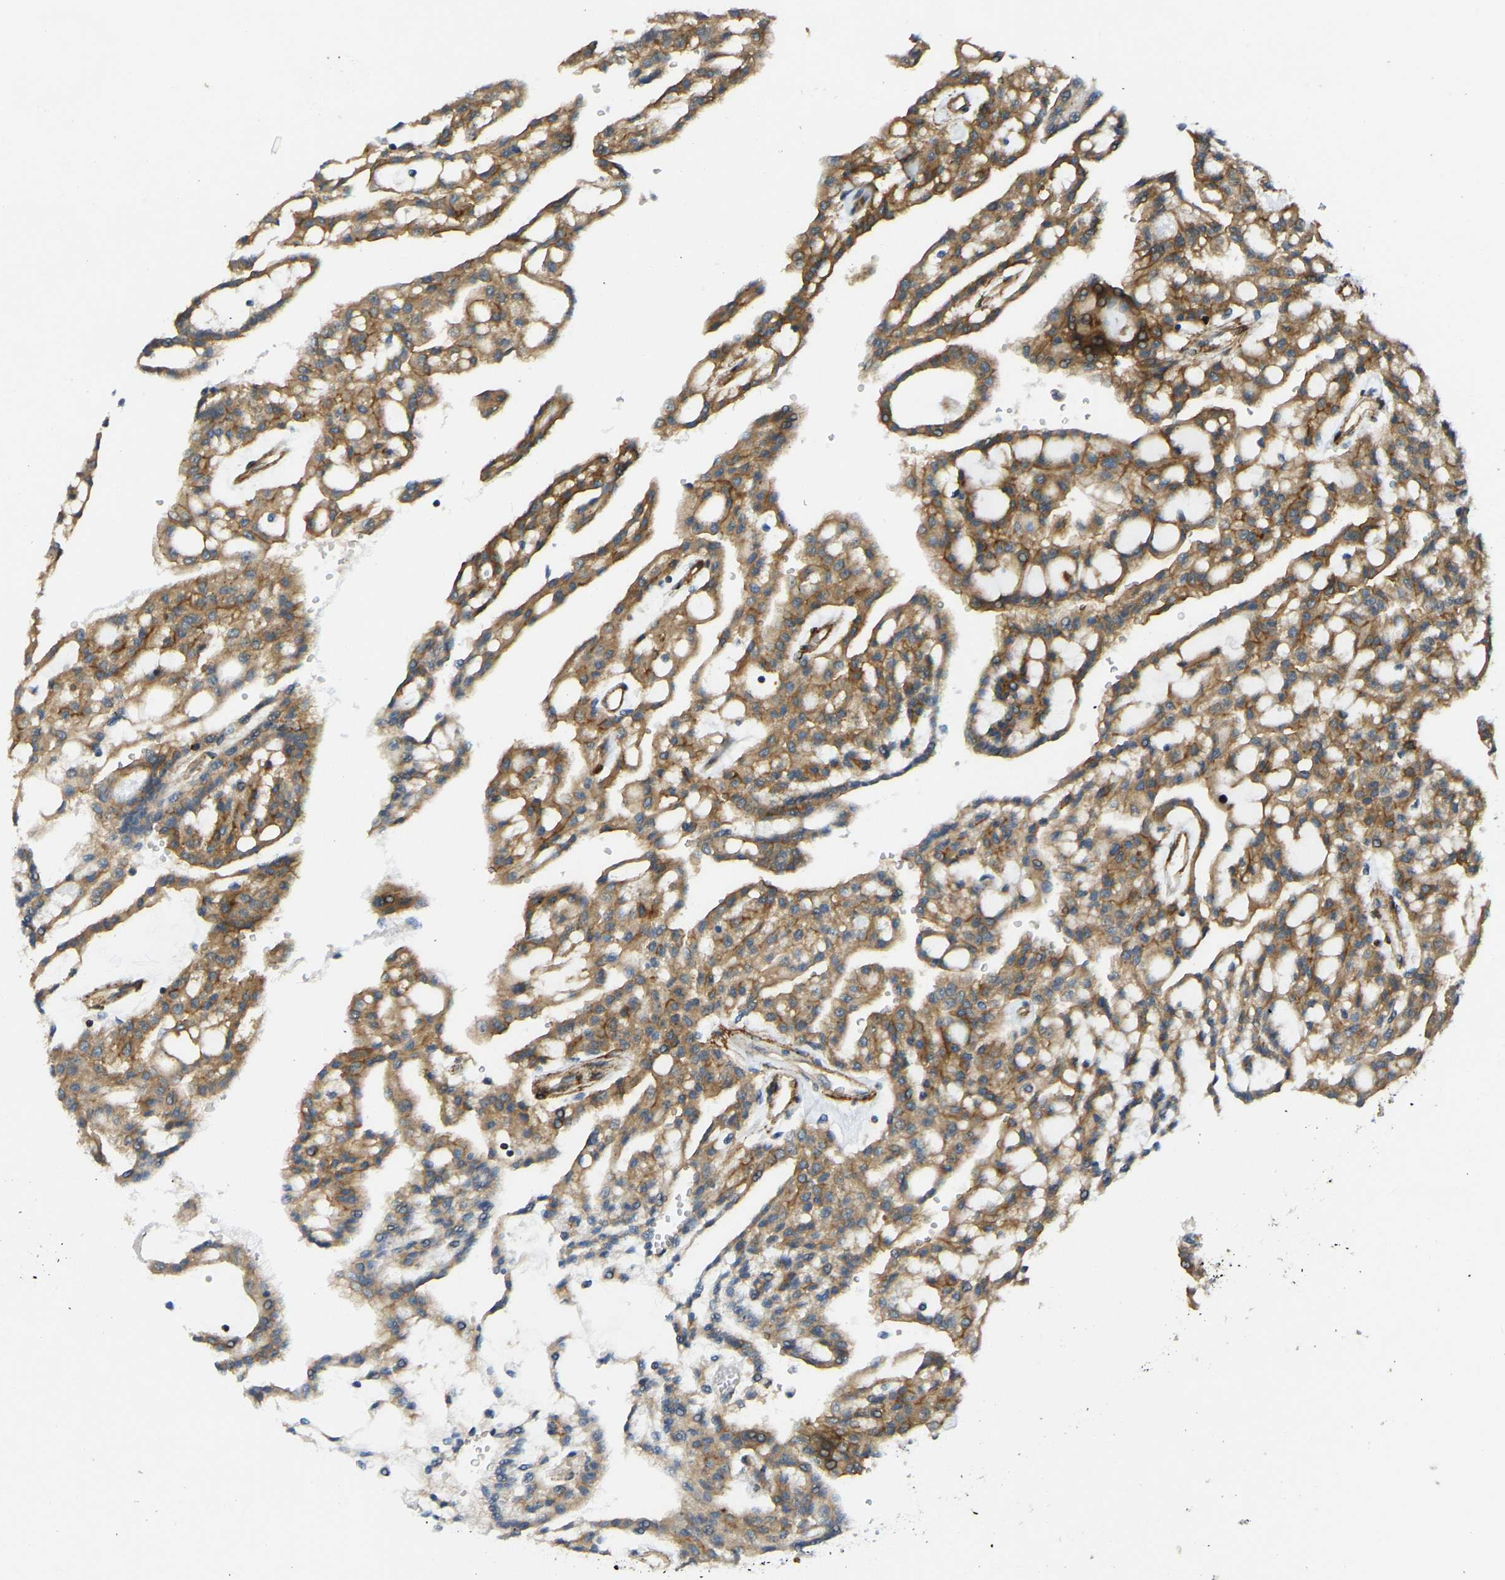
{"staining": {"intensity": "moderate", "quantity": ">75%", "location": "cytoplasmic/membranous"}, "tissue": "renal cancer", "cell_type": "Tumor cells", "image_type": "cancer", "snomed": [{"axis": "morphology", "description": "Adenocarcinoma, NOS"}, {"axis": "topography", "description": "Kidney"}], "caption": "Moderate cytoplasmic/membranous expression is present in about >75% of tumor cells in adenocarcinoma (renal). The protein of interest is stained brown, and the nuclei are stained in blue (DAB (3,3'-diaminobenzidine) IHC with brightfield microscopy, high magnification).", "gene": "KIAA1671", "patient": {"sex": "male", "age": 63}}